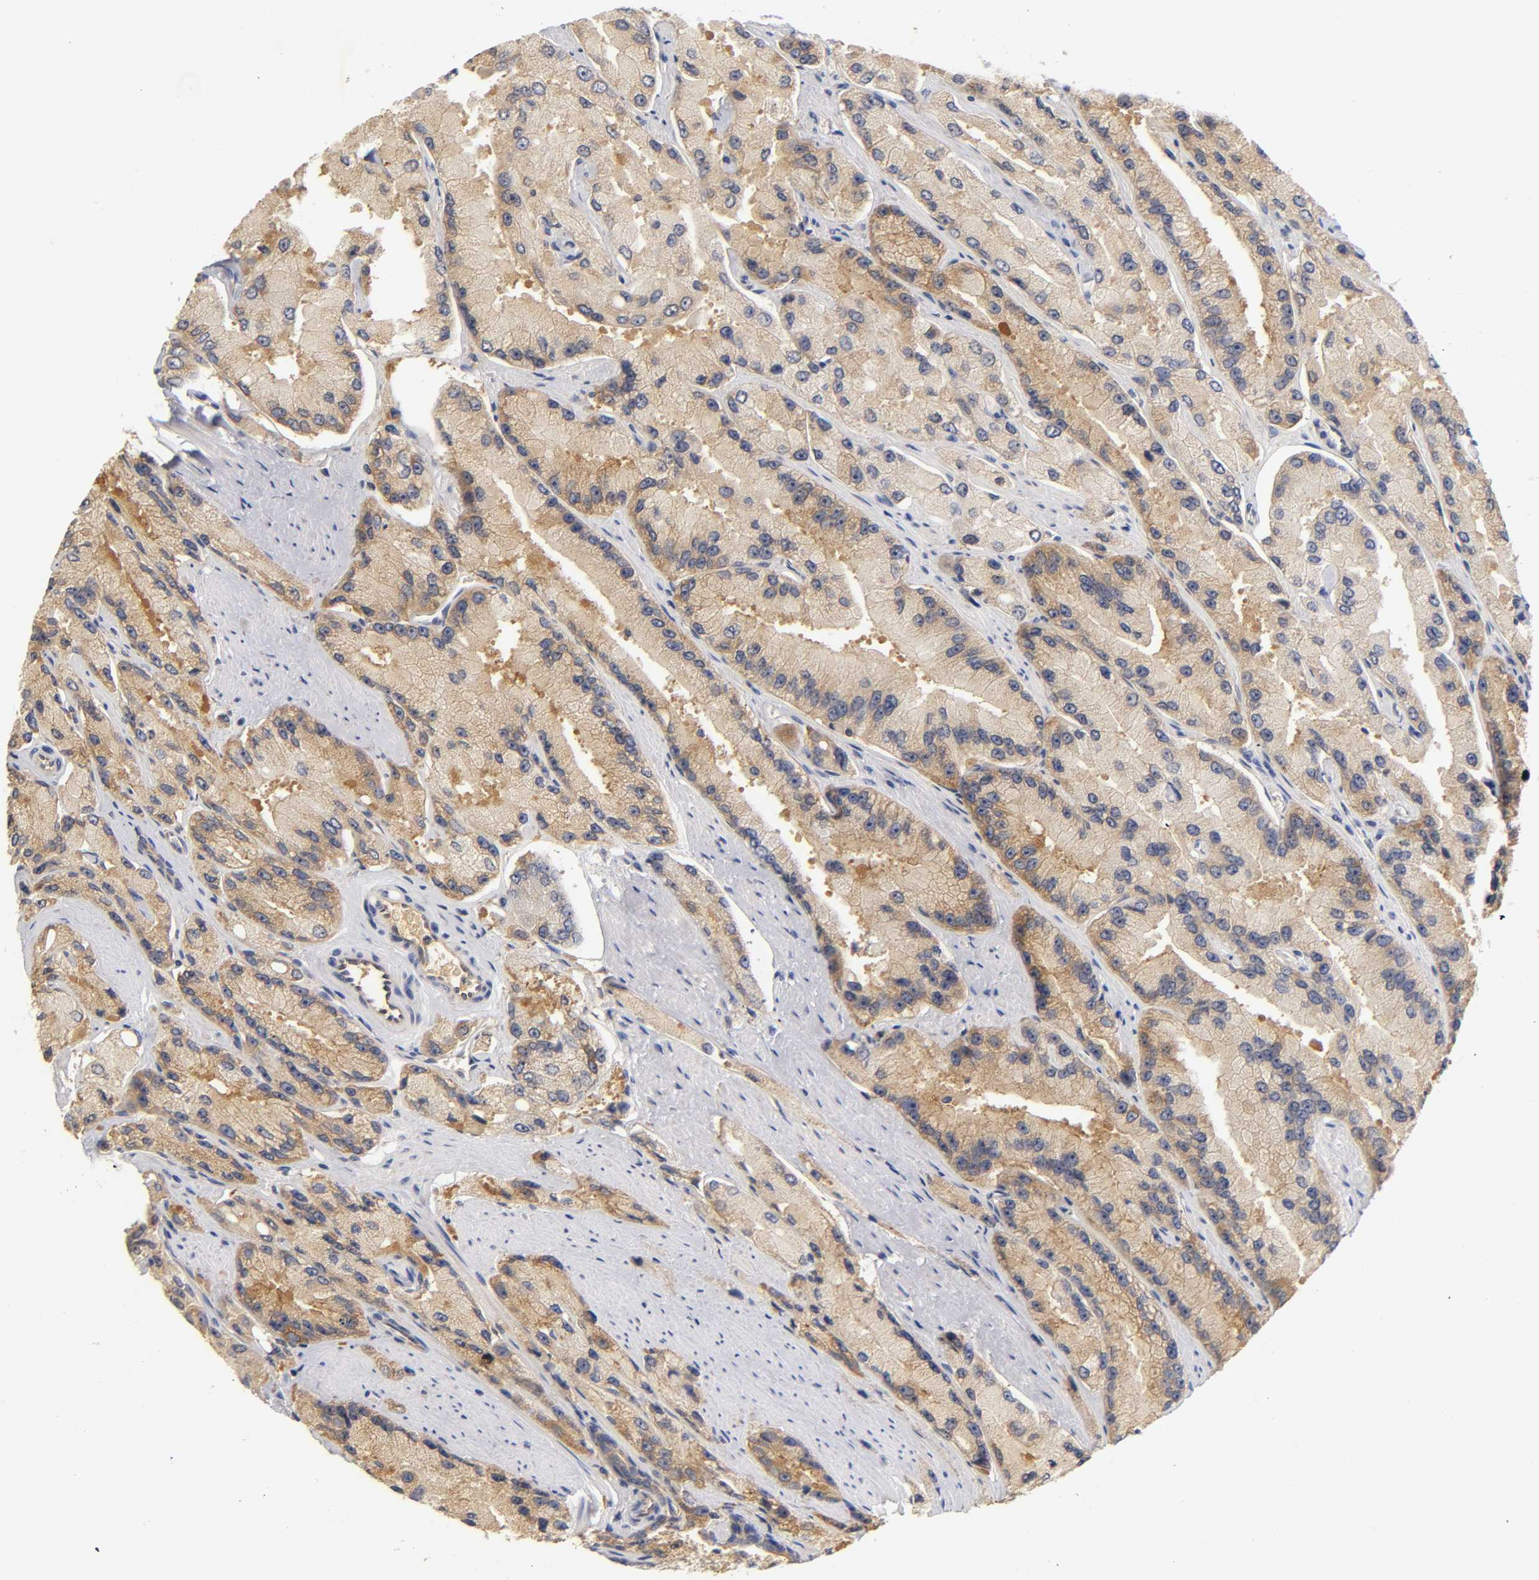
{"staining": {"intensity": "moderate", "quantity": ">75%", "location": "cytoplasmic/membranous"}, "tissue": "prostate cancer", "cell_type": "Tumor cells", "image_type": "cancer", "snomed": [{"axis": "morphology", "description": "Adenocarcinoma, High grade"}, {"axis": "topography", "description": "Prostate"}], "caption": "Human adenocarcinoma (high-grade) (prostate) stained with a protein marker demonstrates moderate staining in tumor cells.", "gene": "RPS29", "patient": {"sex": "male", "age": 58}}